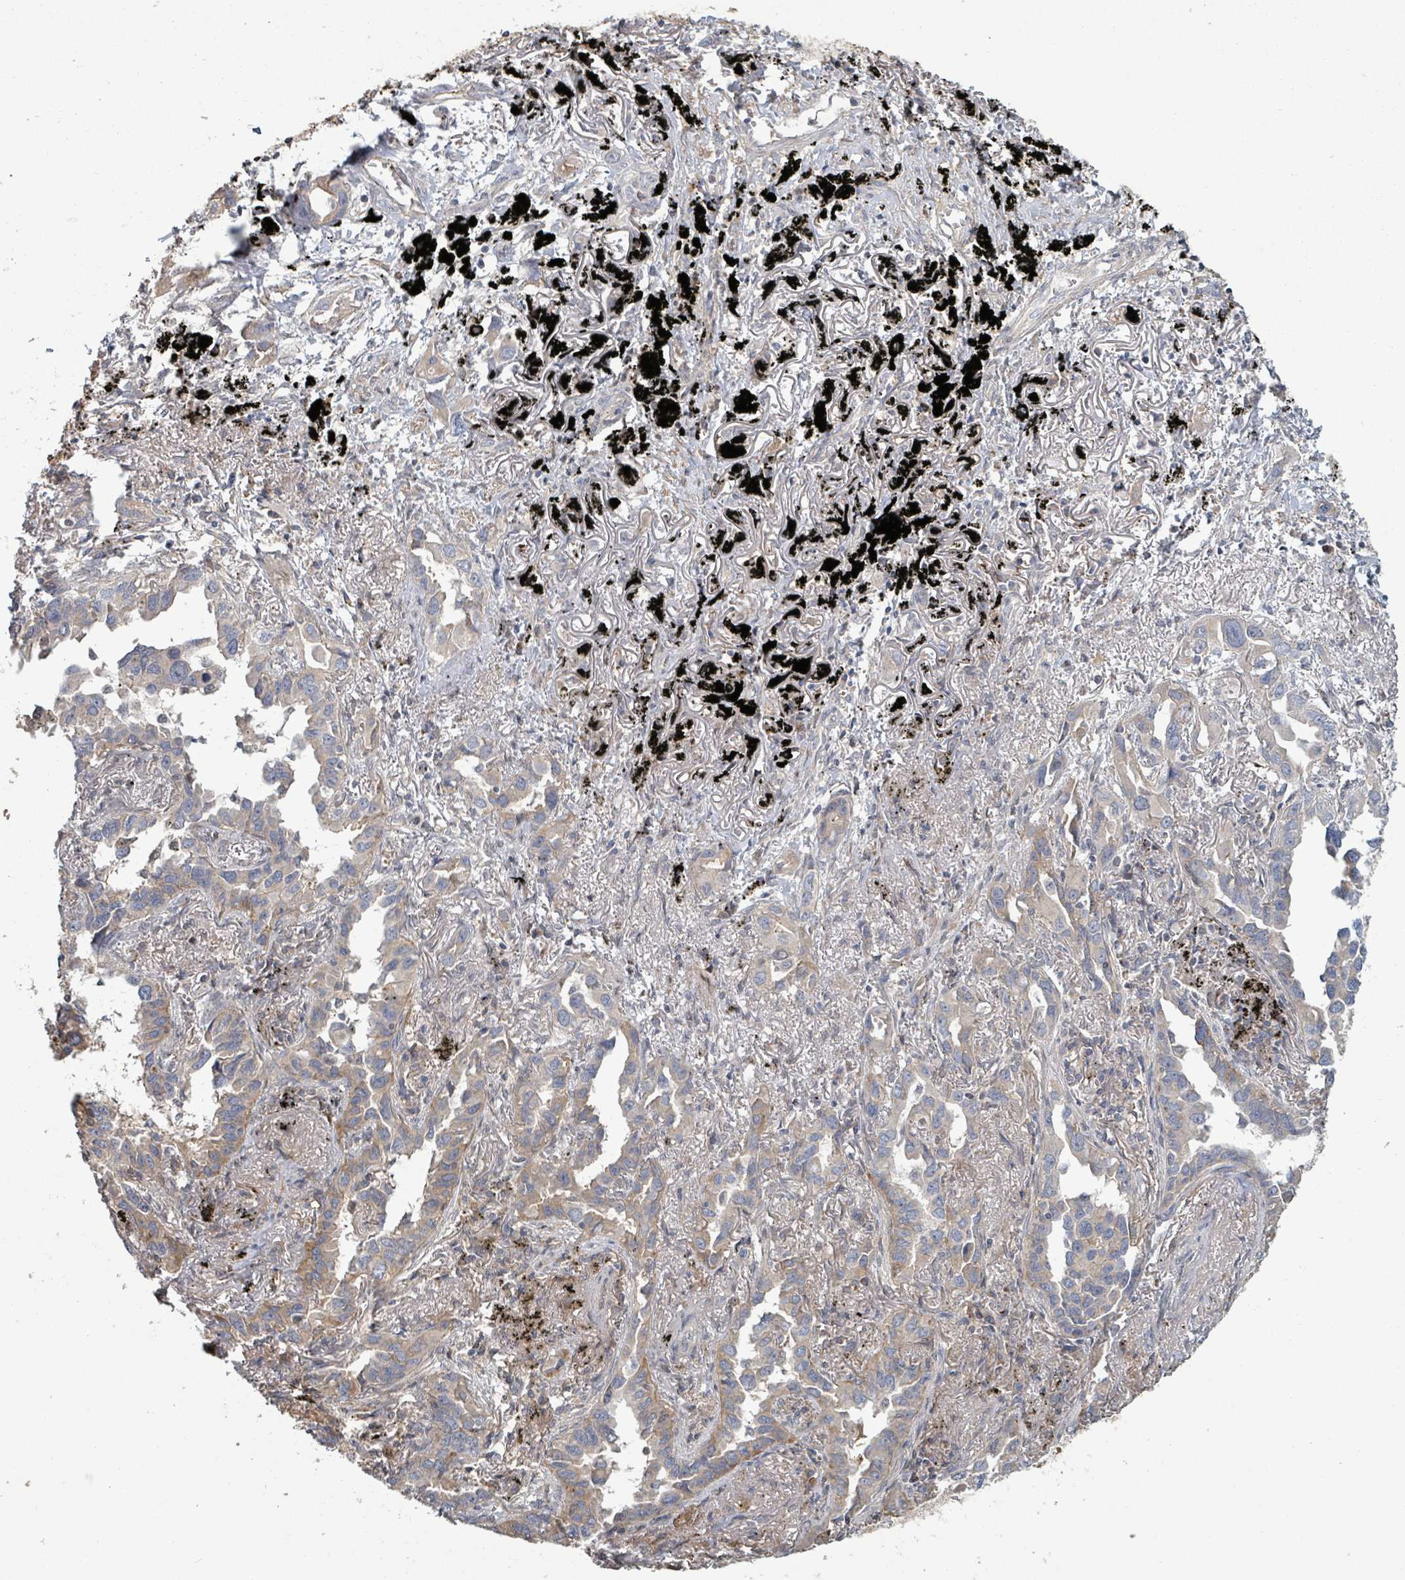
{"staining": {"intensity": "moderate", "quantity": "<25%", "location": "cytoplasmic/membranous"}, "tissue": "lung cancer", "cell_type": "Tumor cells", "image_type": "cancer", "snomed": [{"axis": "morphology", "description": "Adenocarcinoma, NOS"}, {"axis": "topography", "description": "Lung"}], "caption": "The micrograph shows immunohistochemical staining of lung cancer (adenocarcinoma). There is moderate cytoplasmic/membranous expression is present in approximately <25% of tumor cells.", "gene": "GABBR1", "patient": {"sex": "male", "age": 67}}